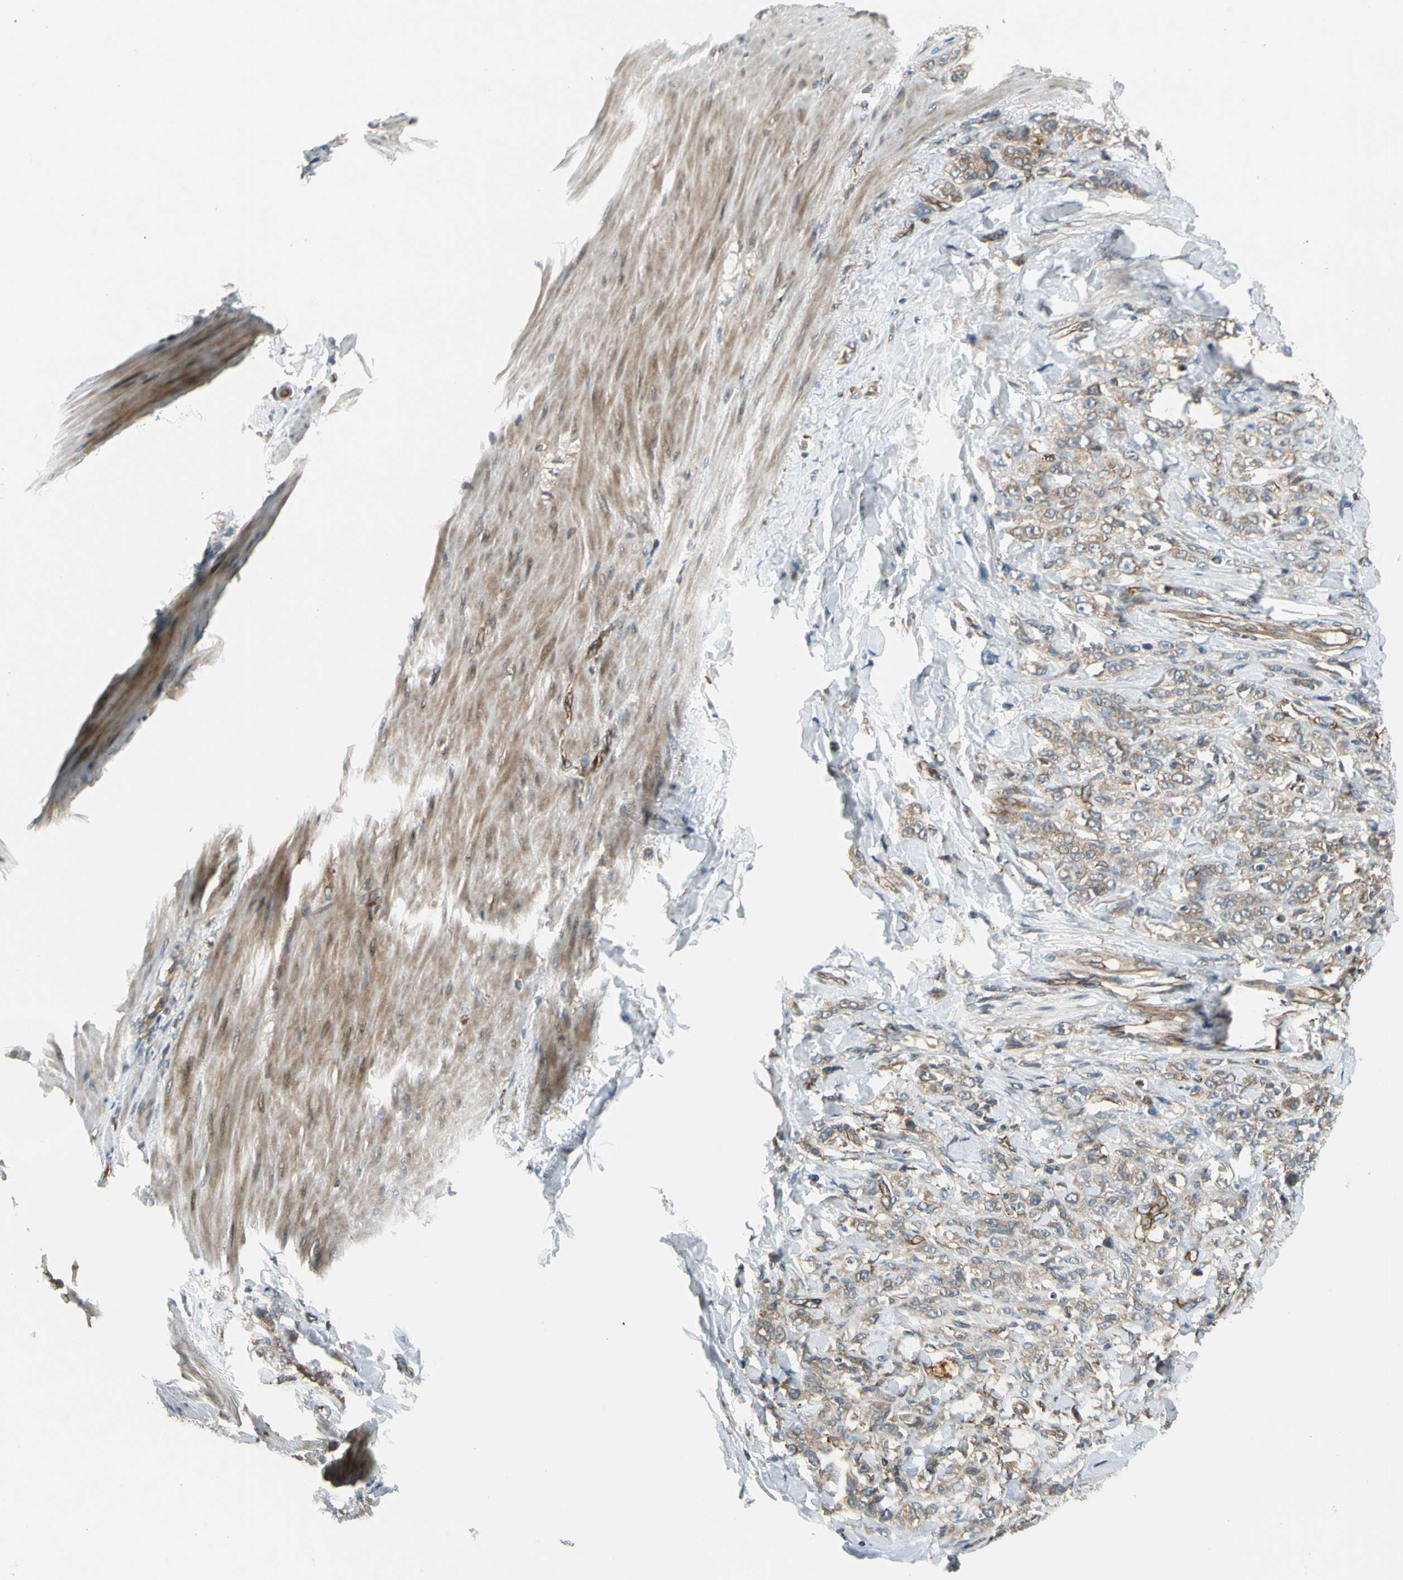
{"staining": {"intensity": "weak", "quantity": ">75%", "location": "cytoplasmic/membranous"}, "tissue": "stomach cancer", "cell_type": "Tumor cells", "image_type": "cancer", "snomed": [{"axis": "morphology", "description": "Adenocarcinoma, NOS"}, {"axis": "topography", "description": "Stomach"}], "caption": "An immunohistochemistry (IHC) micrograph of neoplastic tissue is shown. Protein staining in brown labels weak cytoplasmic/membranous positivity in stomach cancer (adenocarcinoma) within tumor cells.", "gene": "TRIO", "patient": {"sex": "male", "age": 82}}